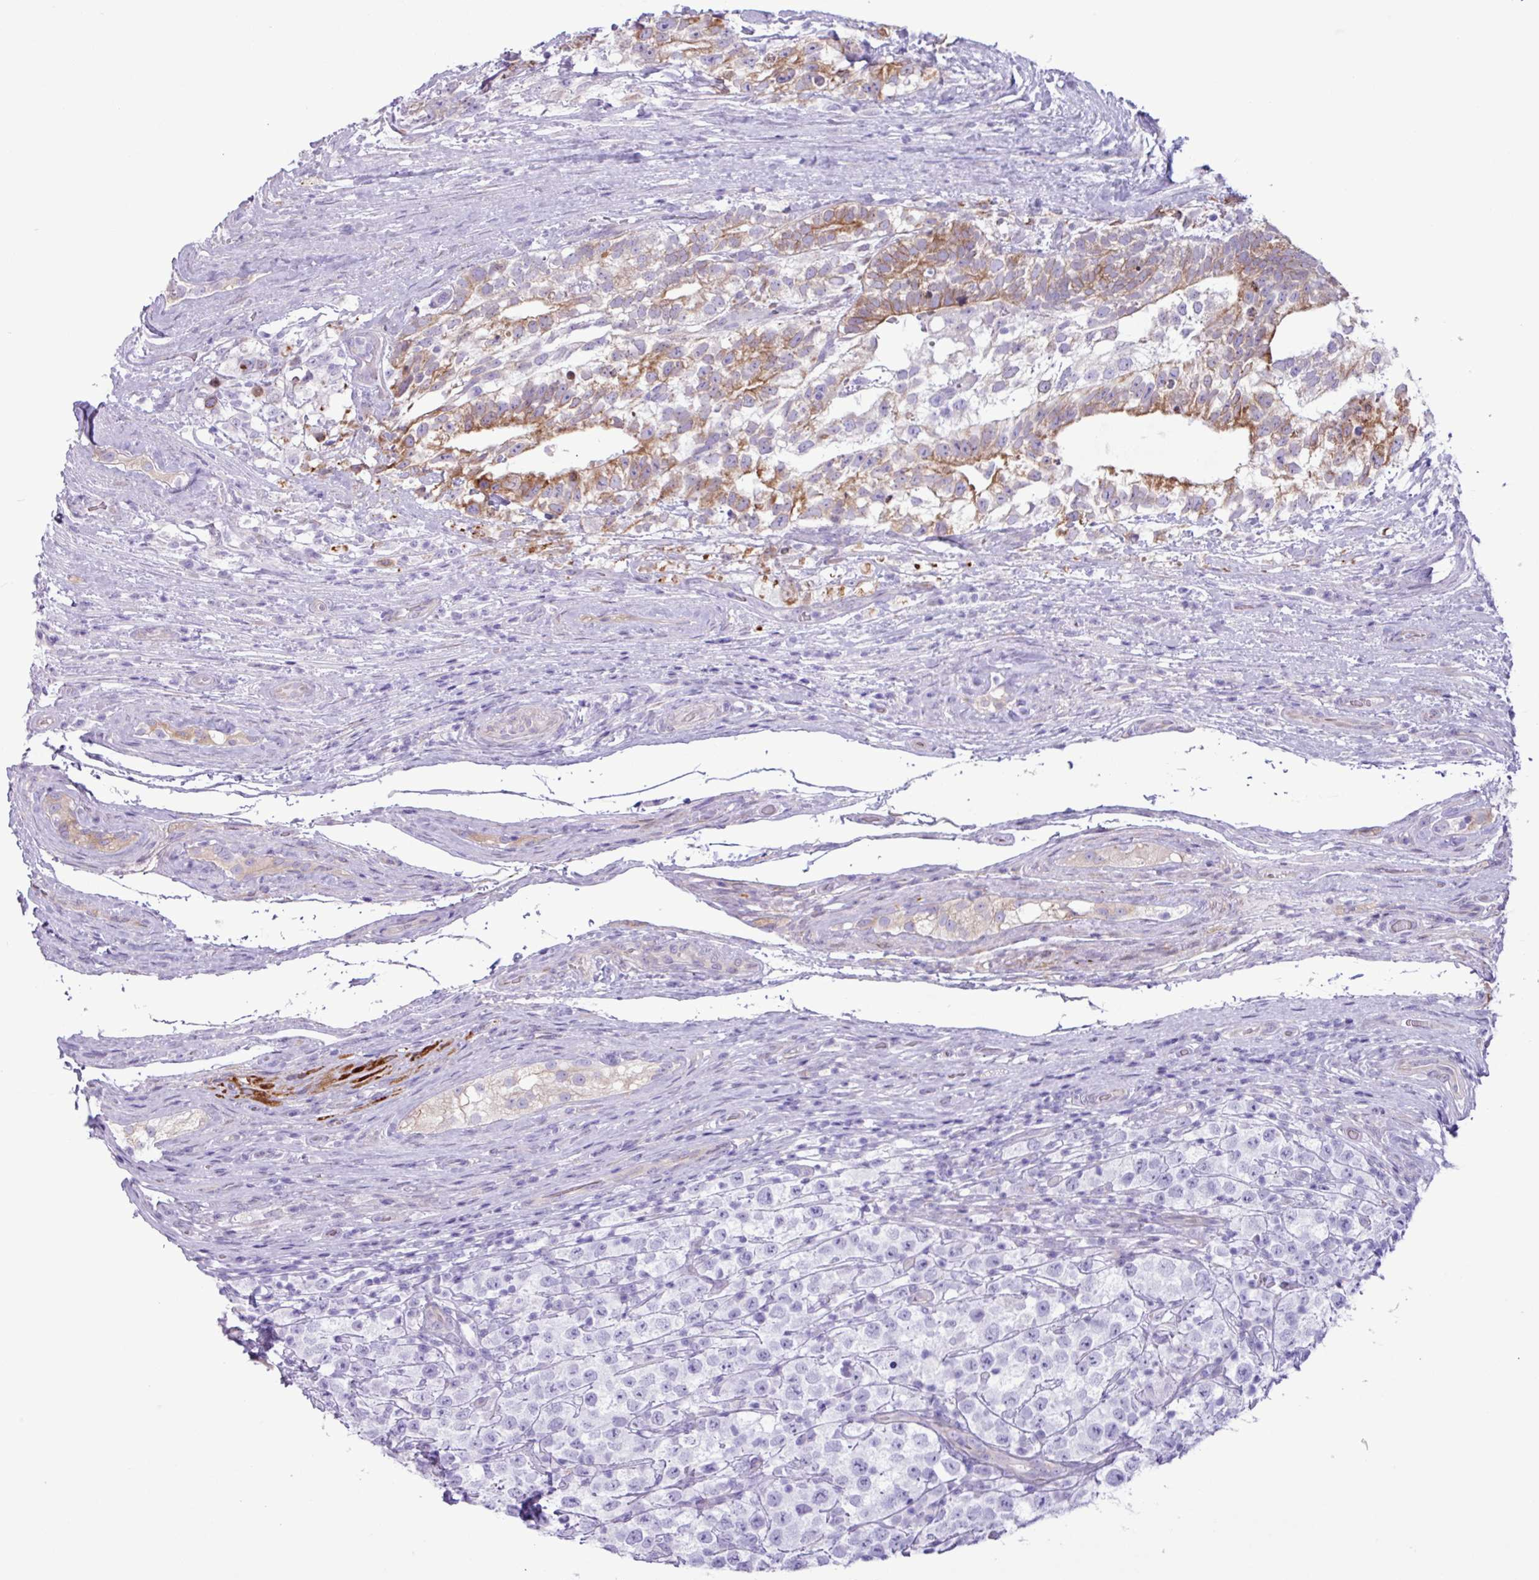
{"staining": {"intensity": "negative", "quantity": "none", "location": "none"}, "tissue": "testis cancer", "cell_type": "Tumor cells", "image_type": "cancer", "snomed": [{"axis": "morphology", "description": "Seminoma, NOS"}, {"axis": "morphology", "description": "Carcinoma, Embryonal, NOS"}, {"axis": "topography", "description": "Testis"}], "caption": "The micrograph shows no significant staining in tumor cells of testis cancer (embryonal carcinoma).", "gene": "SLC38A1", "patient": {"sex": "male", "age": 41}}